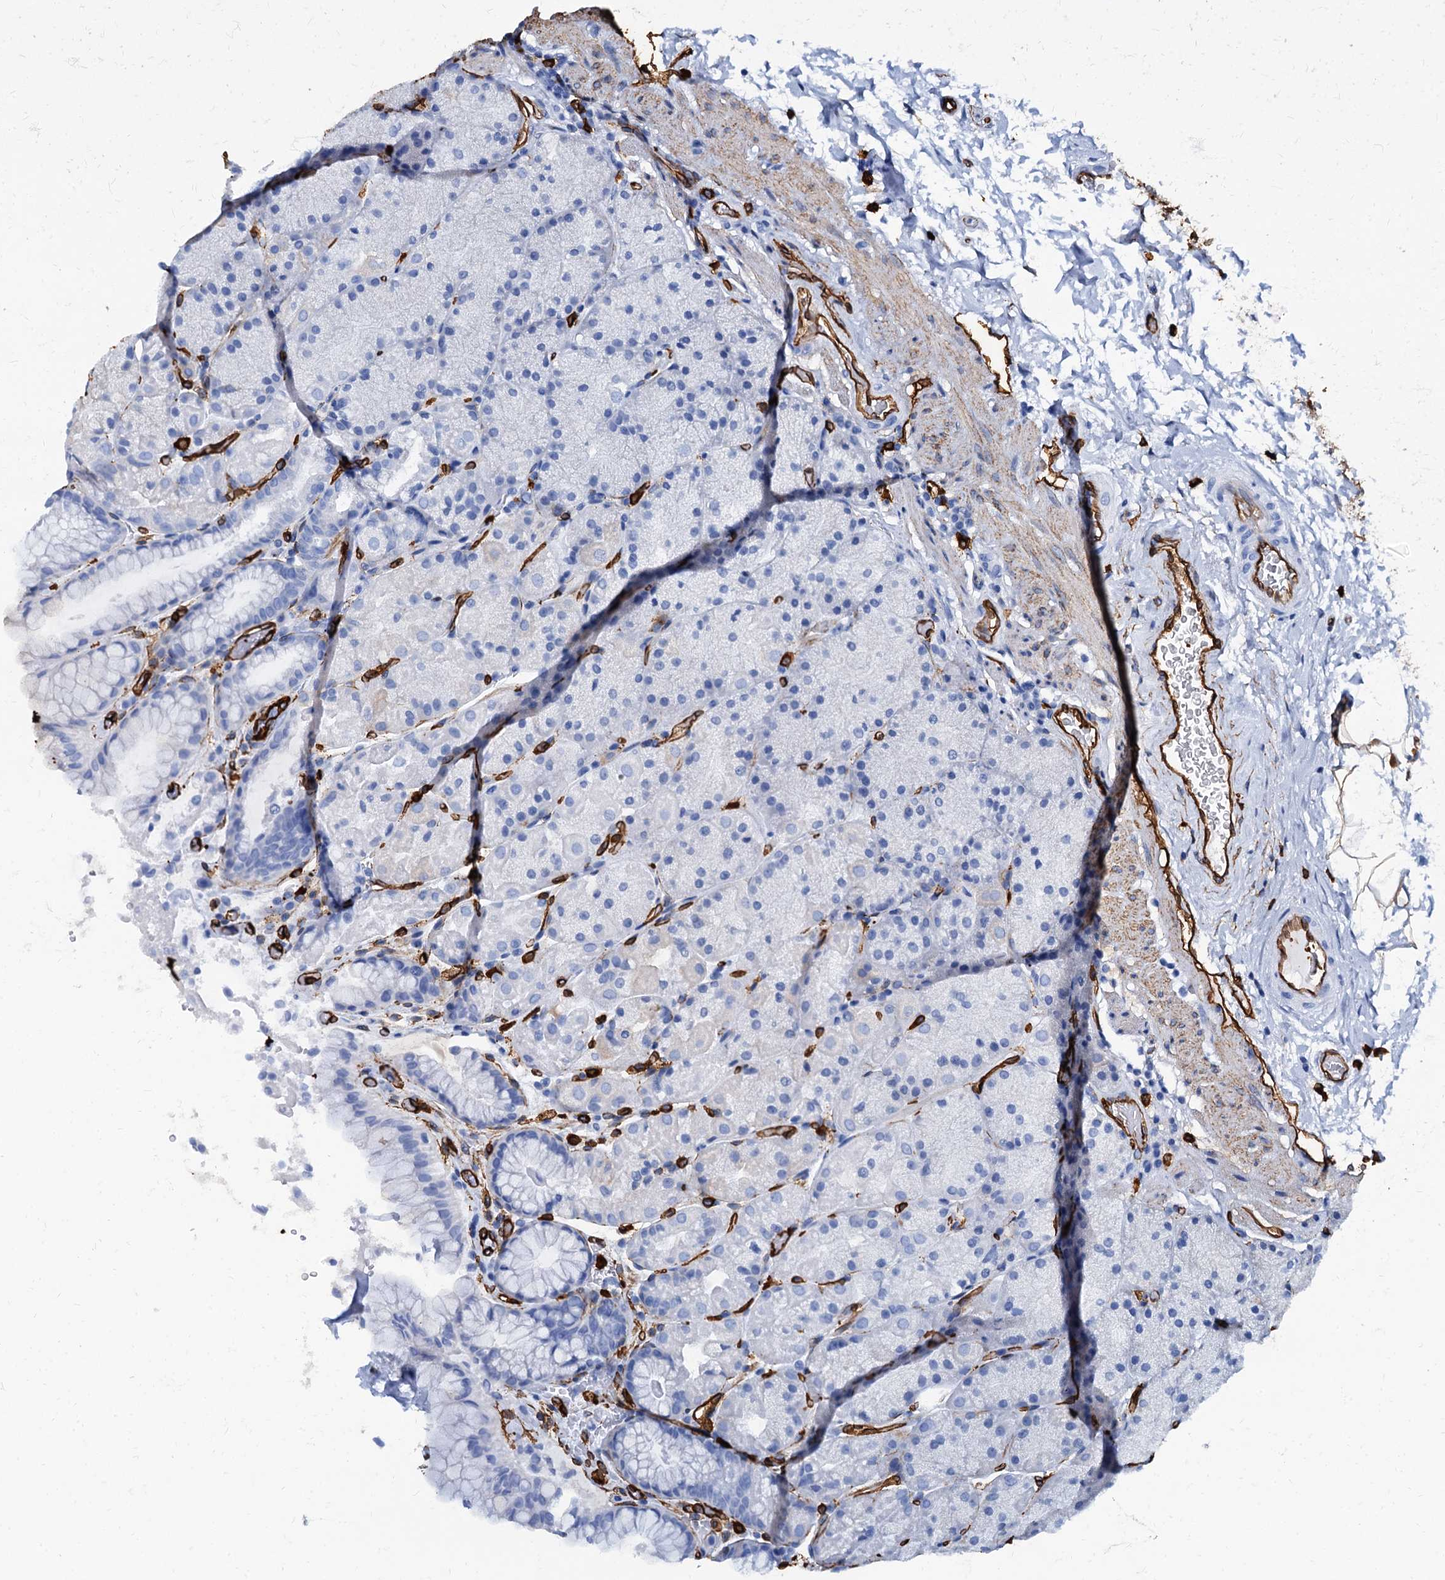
{"staining": {"intensity": "negative", "quantity": "none", "location": "none"}, "tissue": "stomach", "cell_type": "Glandular cells", "image_type": "normal", "snomed": [{"axis": "morphology", "description": "Normal tissue, NOS"}, {"axis": "topography", "description": "Stomach, upper"}, {"axis": "topography", "description": "Stomach, lower"}], "caption": "Protein analysis of benign stomach displays no significant expression in glandular cells. The staining was performed using DAB (3,3'-diaminobenzidine) to visualize the protein expression in brown, while the nuclei were stained in blue with hematoxylin (Magnification: 20x).", "gene": "CAVIN2", "patient": {"sex": "male", "age": 67}}